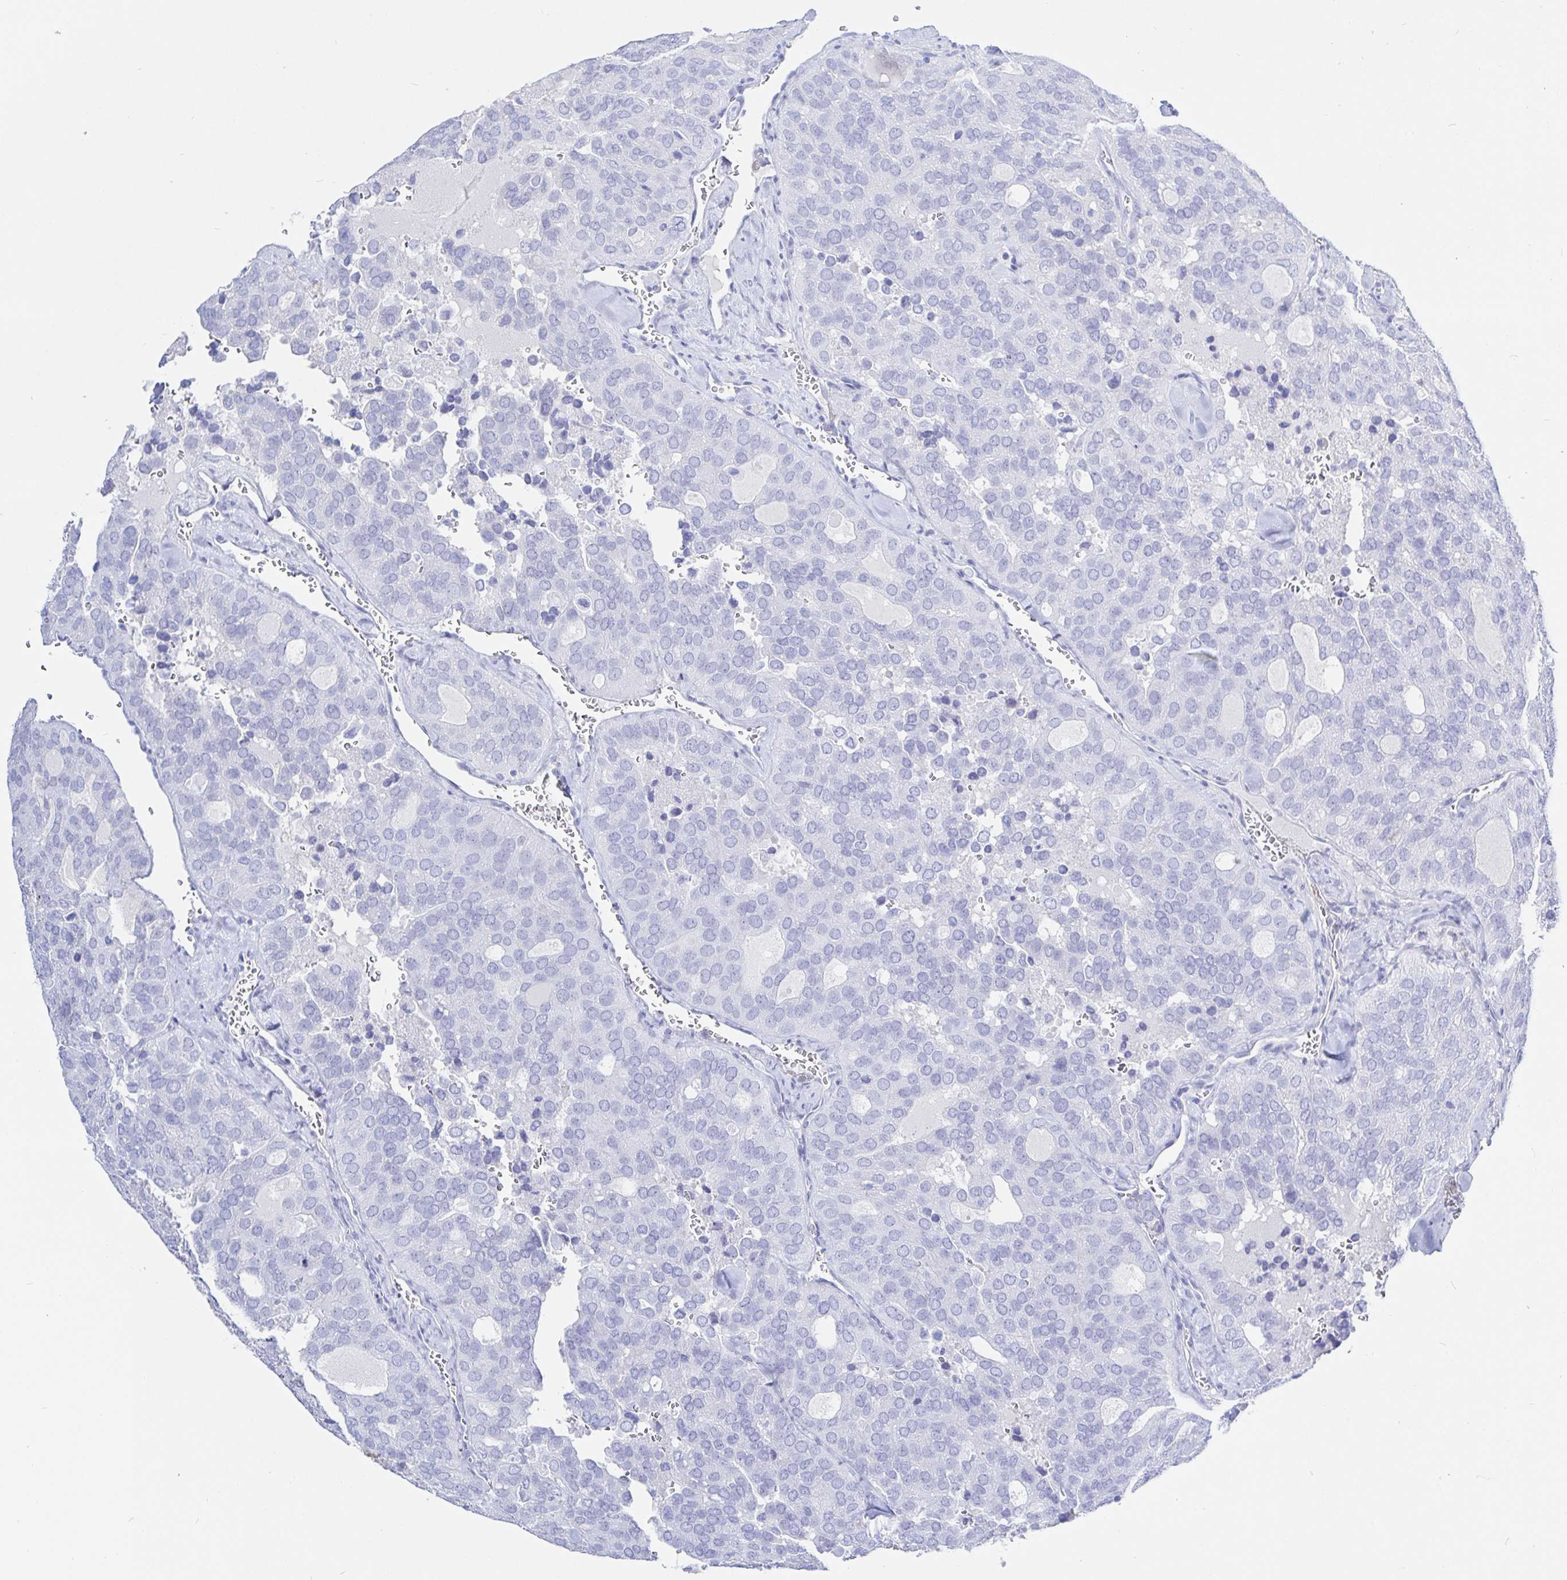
{"staining": {"intensity": "negative", "quantity": "none", "location": "none"}, "tissue": "thyroid cancer", "cell_type": "Tumor cells", "image_type": "cancer", "snomed": [{"axis": "morphology", "description": "Follicular adenoma carcinoma, NOS"}, {"axis": "topography", "description": "Thyroid gland"}], "caption": "Immunohistochemistry photomicrograph of thyroid cancer stained for a protein (brown), which reveals no positivity in tumor cells. (DAB (3,3'-diaminobenzidine) immunohistochemistry visualized using brightfield microscopy, high magnification).", "gene": "KCNH6", "patient": {"sex": "male", "age": 75}}